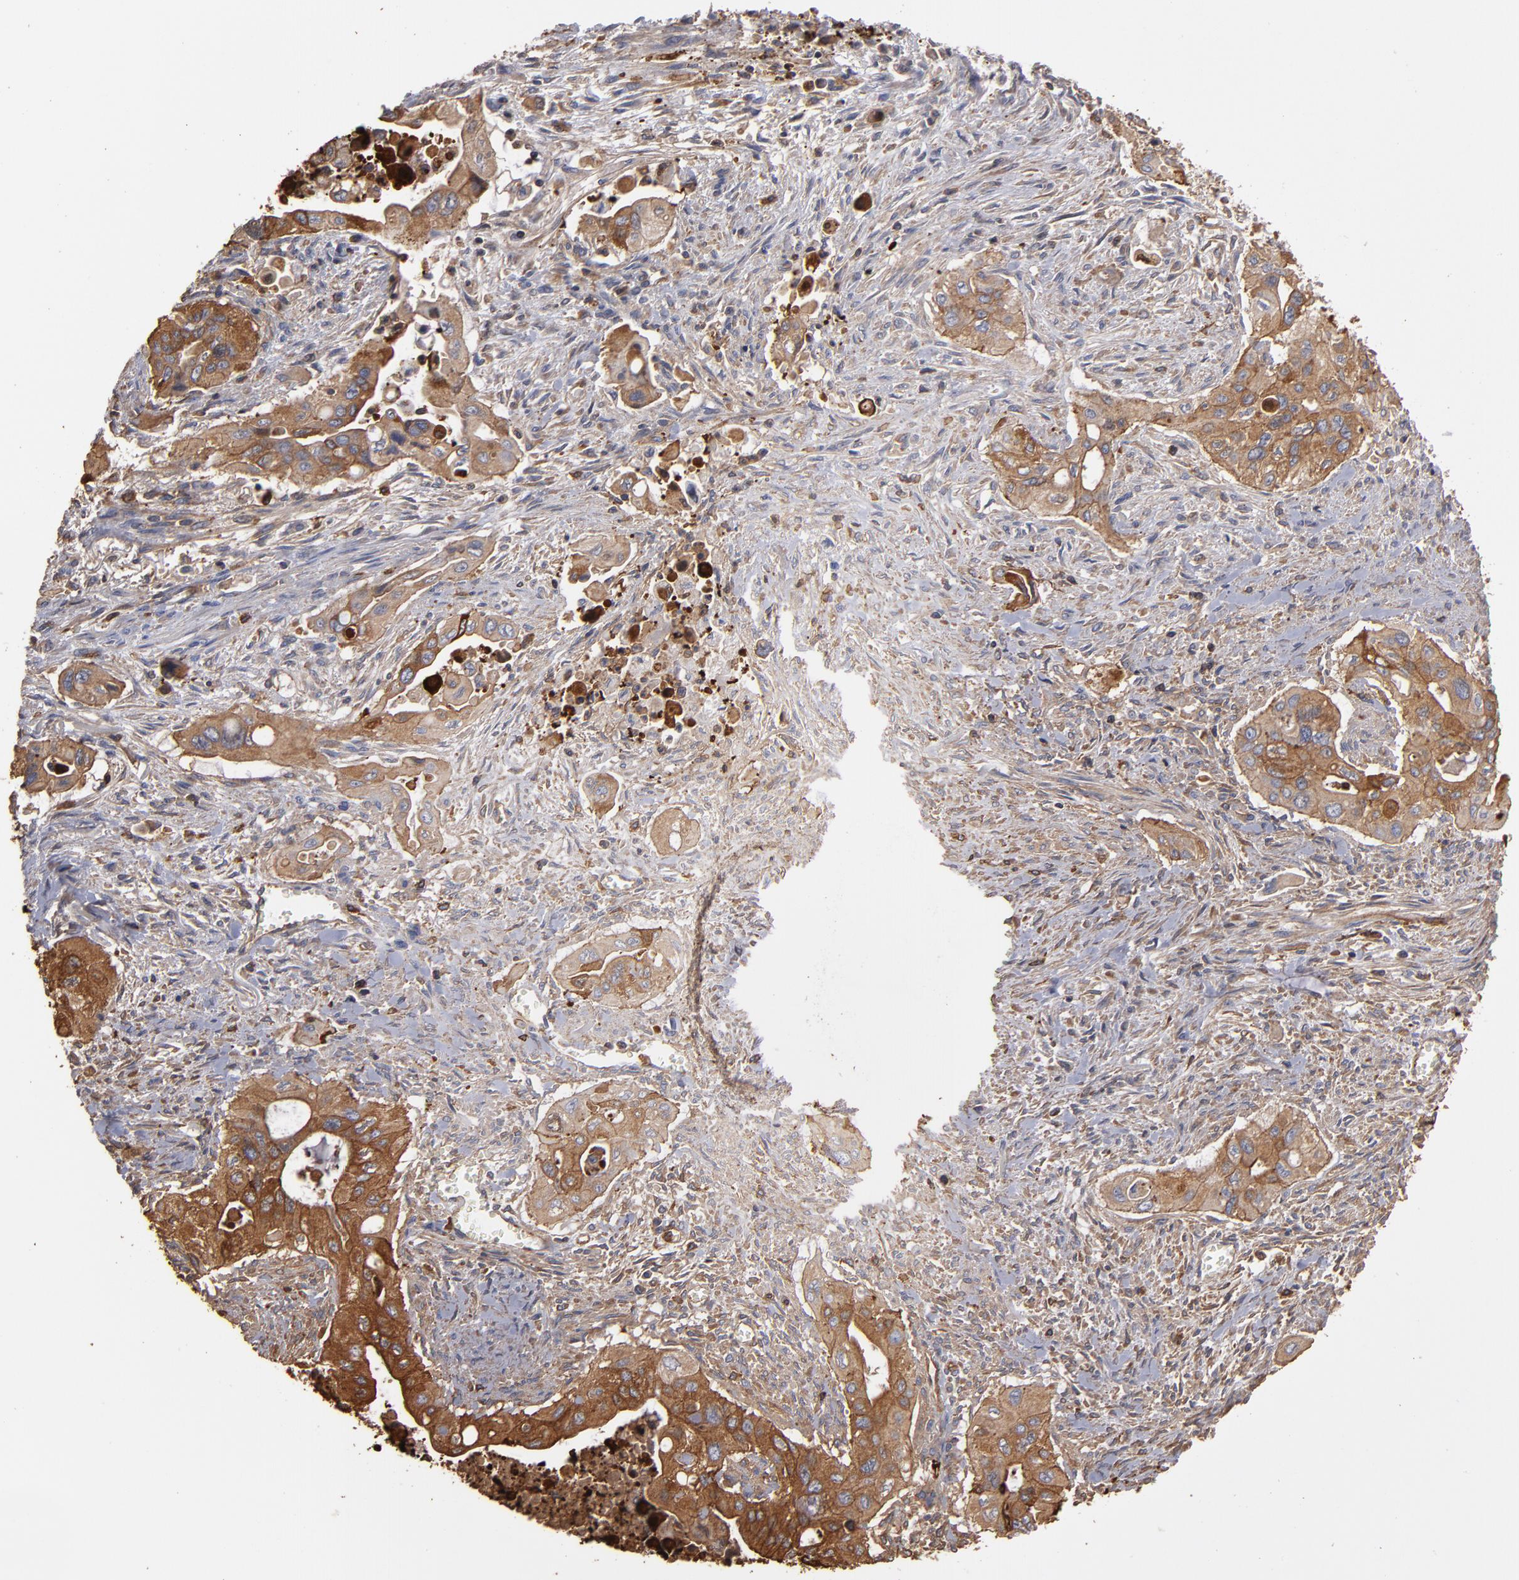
{"staining": {"intensity": "strong", "quantity": "25%-75%", "location": "cytoplasmic/membranous"}, "tissue": "pancreatic cancer", "cell_type": "Tumor cells", "image_type": "cancer", "snomed": [{"axis": "morphology", "description": "Adenocarcinoma, NOS"}, {"axis": "topography", "description": "Pancreas"}], "caption": "Strong cytoplasmic/membranous positivity for a protein is seen in approximately 25%-75% of tumor cells of adenocarcinoma (pancreatic) using immunohistochemistry (IHC).", "gene": "ACTN4", "patient": {"sex": "male", "age": 77}}